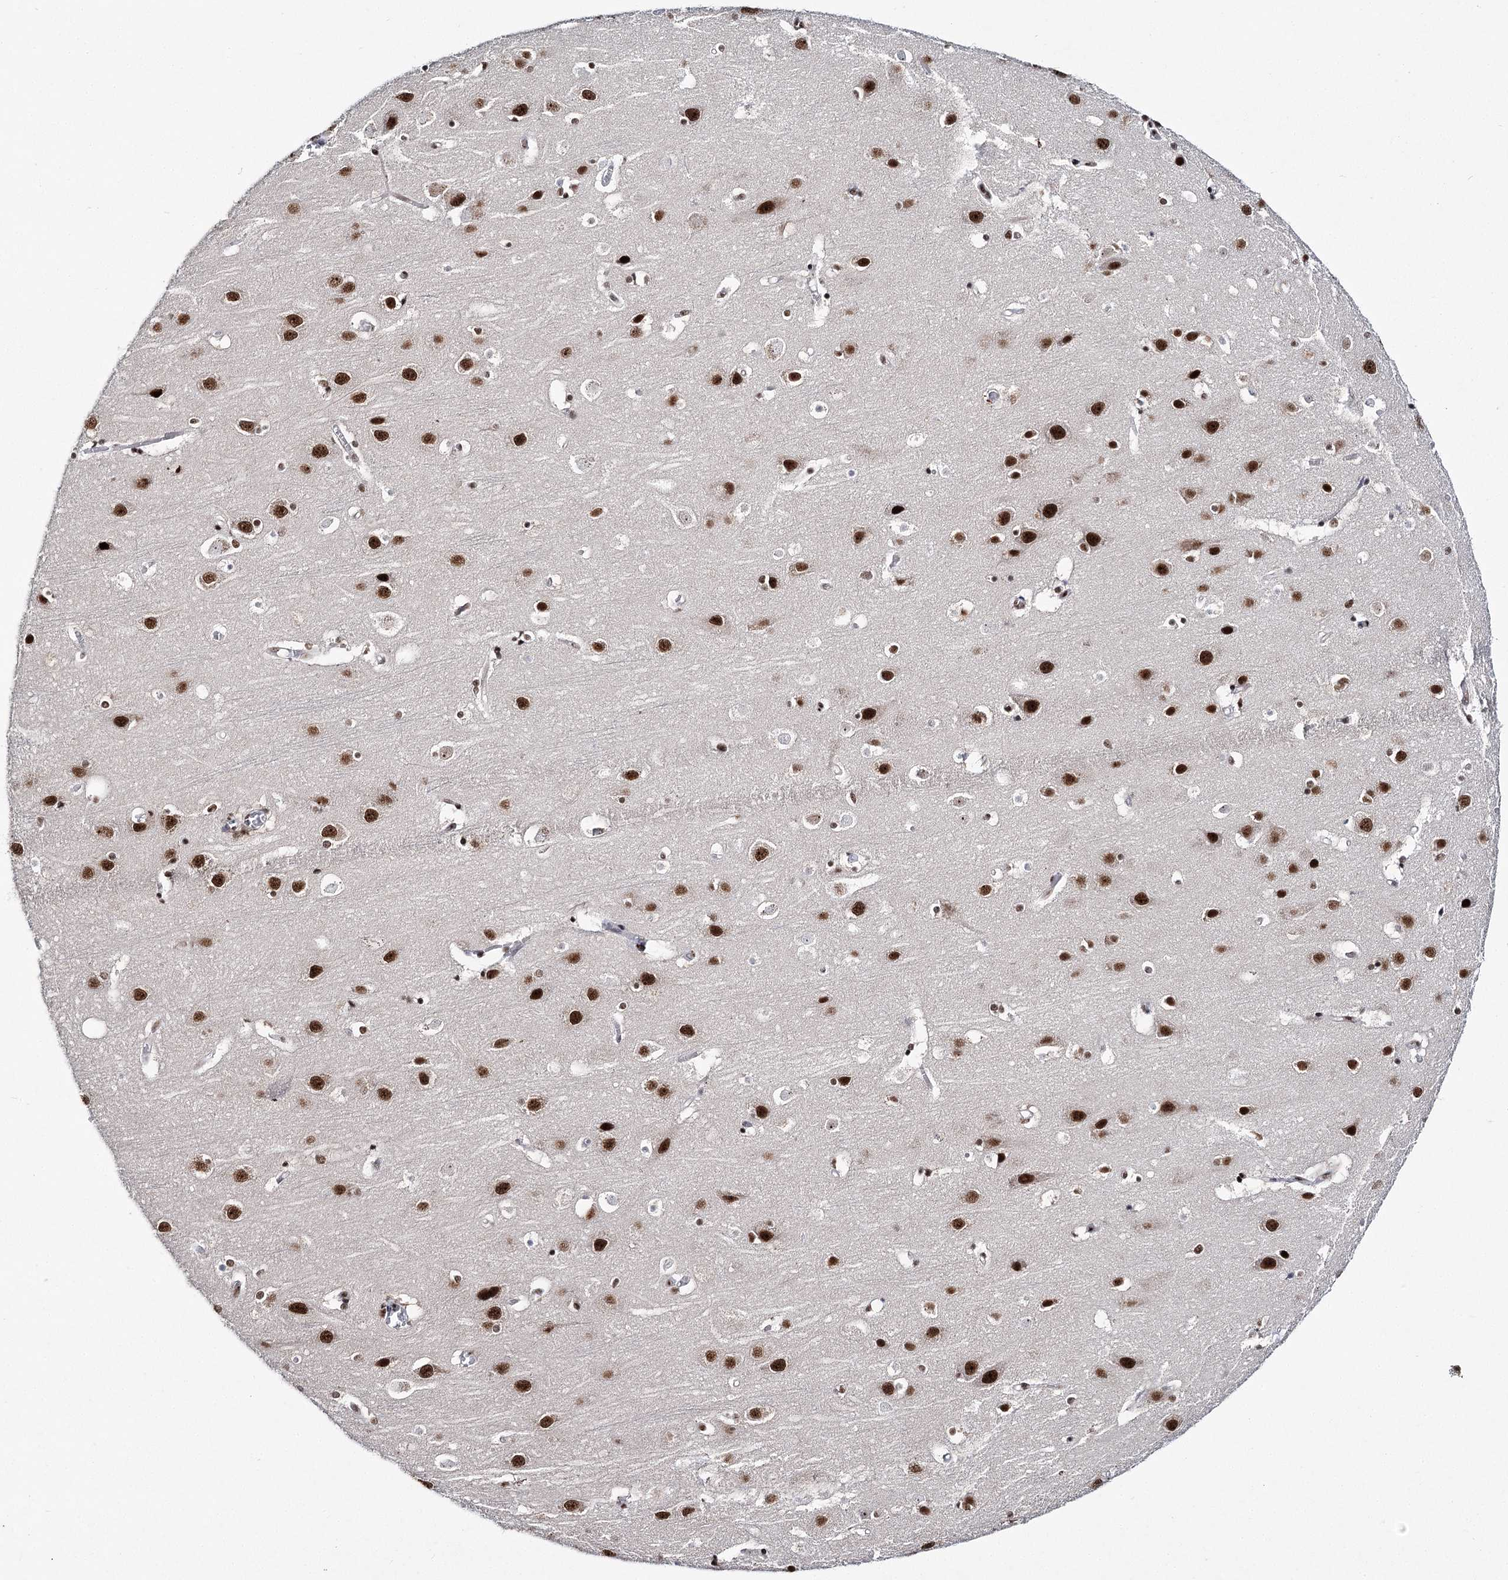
{"staining": {"intensity": "strong", "quantity": ">75%", "location": "nuclear"}, "tissue": "cerebral cortex", "cell_type": "Endothelial cells", "image_type": "normal", "snomed": [{"axis": "morphology", "description": "Normal tissue, NOS"}, {"axis": "topography", "description": "Cerebral cortex"}], "caption": "Immunohistochemistry (IHC) (DAB) staining of unremarkable cerebral cortex displays strong nuclear protein expression in about >75% of endothelial cells. (brown staining indicates protein expression, while blue staining denotes nuclei).", "gene": "SCAF8", "patient": {"sex": "male", "age": 54}}